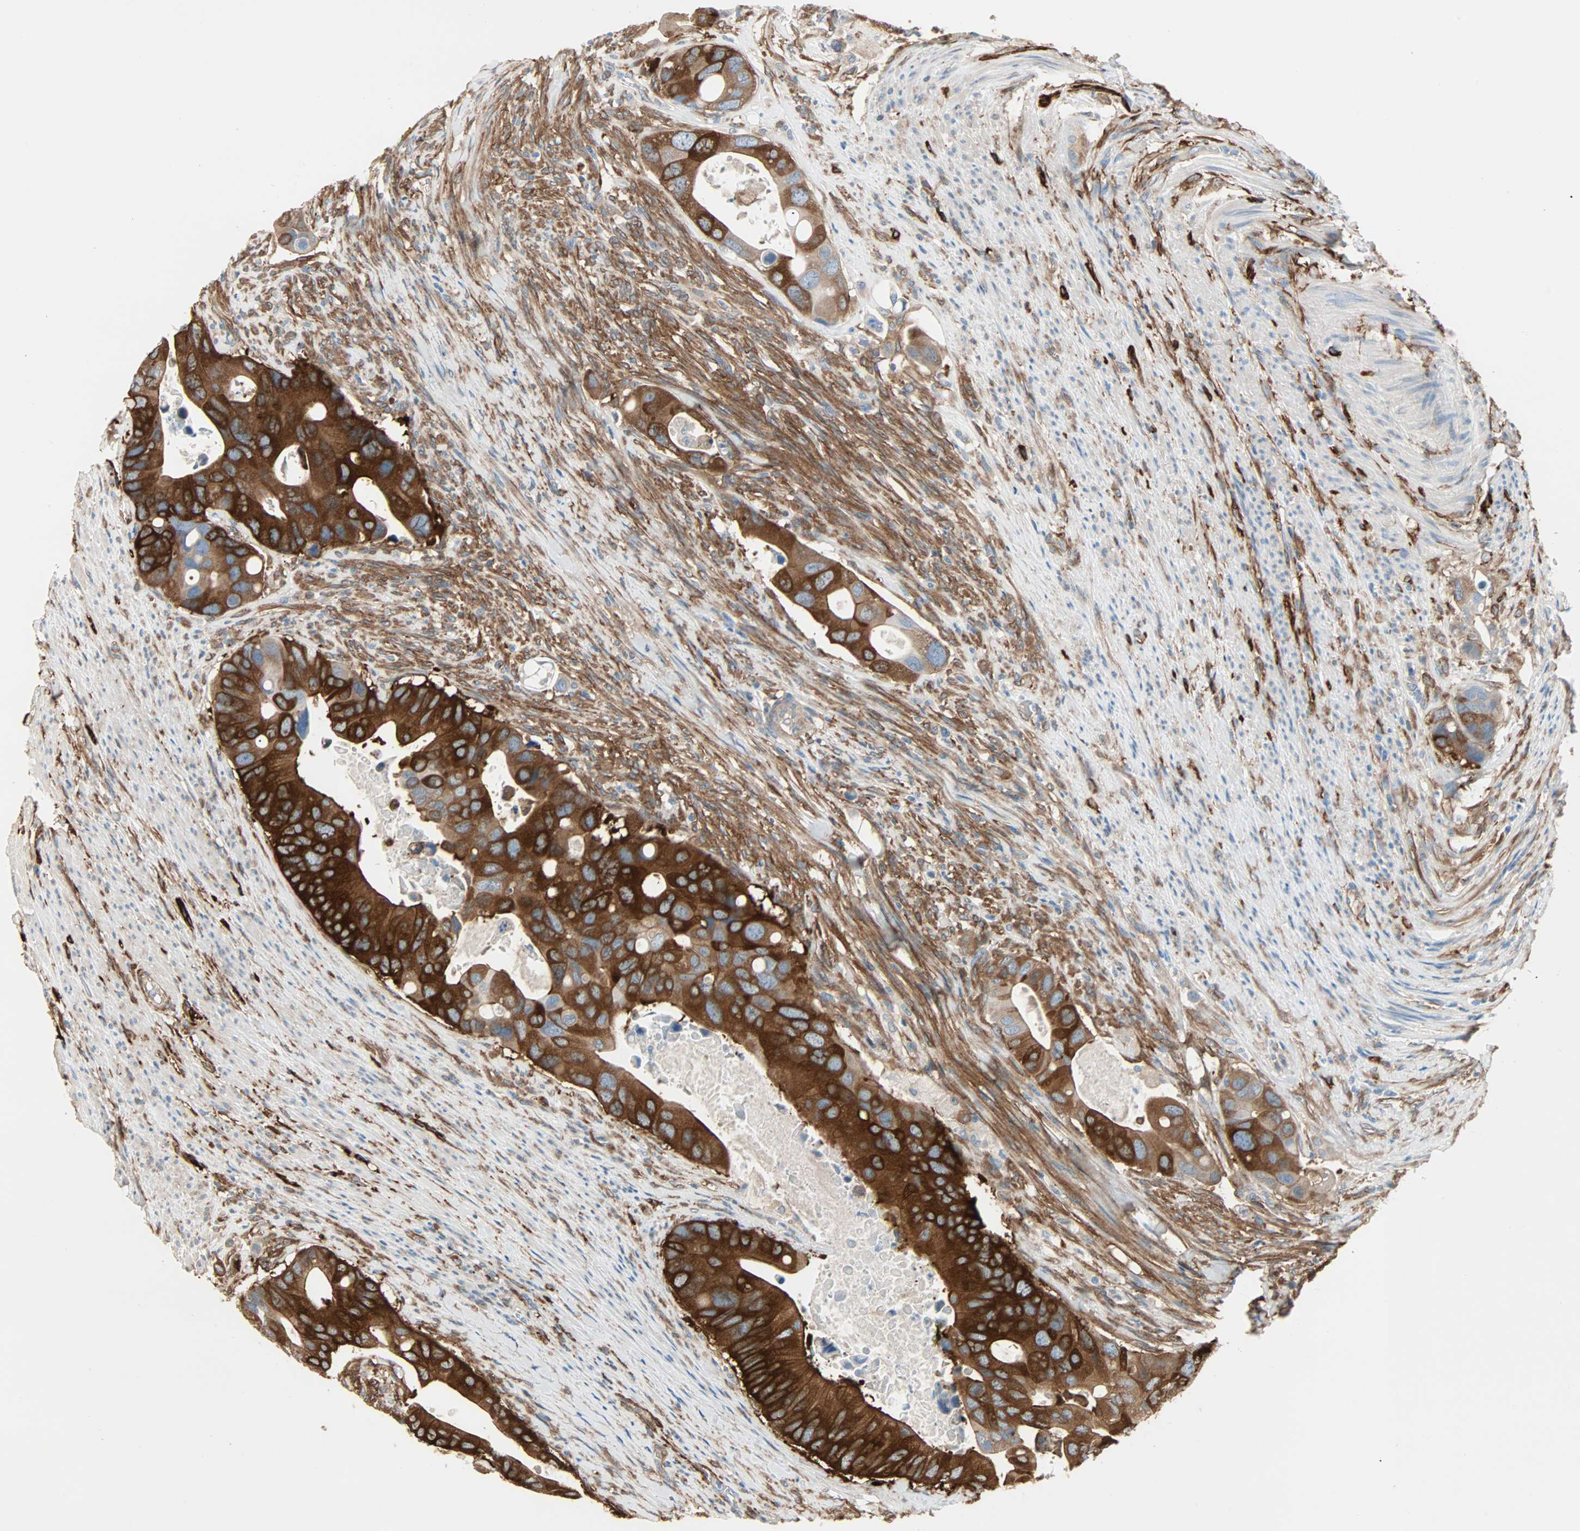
{"staining": {"intensity": "strong", "quantity": ">75%", "location": "cytoplasmic/membranous"}, "tissue": "colorectal cancer", "cell_type": "Tumor cells", "image_type": "cancer", "snomed": [{"axis": "morphology", "description": "Adenocarcinoma, NOS"}, {"axis": "topography", "description": "Rectum"}], "caption": "A brown stain highlights strong cytoplasmic/membranous positivity of a protein in human adenocarcinoma (colorectal) tumor cells. (Stains: DAB (3,3'-diaminobenzidine) in brown, nuclei in blue, Microscopy: brightfield microscopy at high magnification).", "gene": "EPB41L2", "patient": {"sex": "female", "age": 57}}